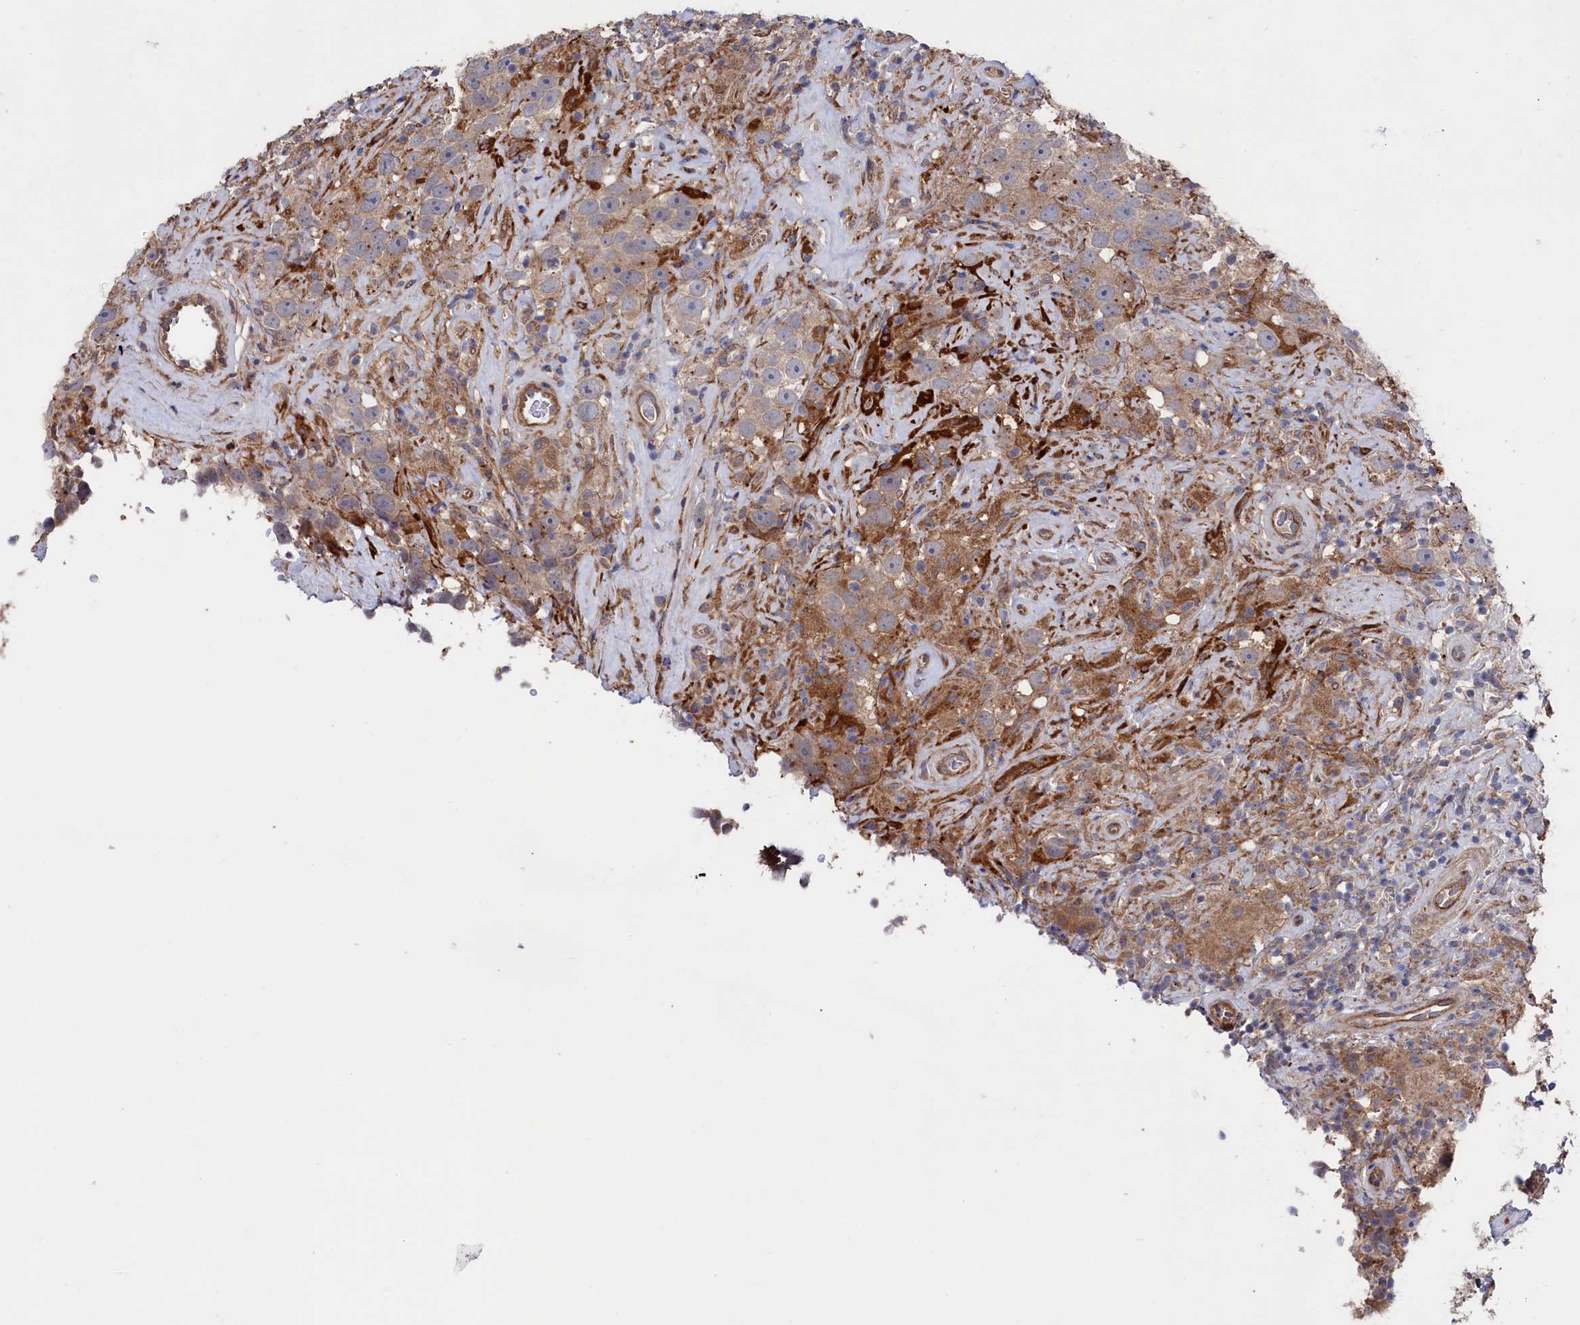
{"staining": {"intensity": "moderate", "quantity": "25%-75%", "location": "cytoplasmic/membranous"}, "tissue": "testis cancer", "cell_type": "Tumor cells", "image_type": "cancer", "snomed": [{"axis": "morphology", "description": "Seminoma, NOS"}, {"axis": "topography", "description": "Testis"}], "caption": "Testis cancer tissue displays moderate cytoplasmic/membranous positivity in about 25%-75% of tumor cells, visualized by immunohistochemistry.", "gene": "ZNF891", "patient": {"sex": "male", "age": 49}}